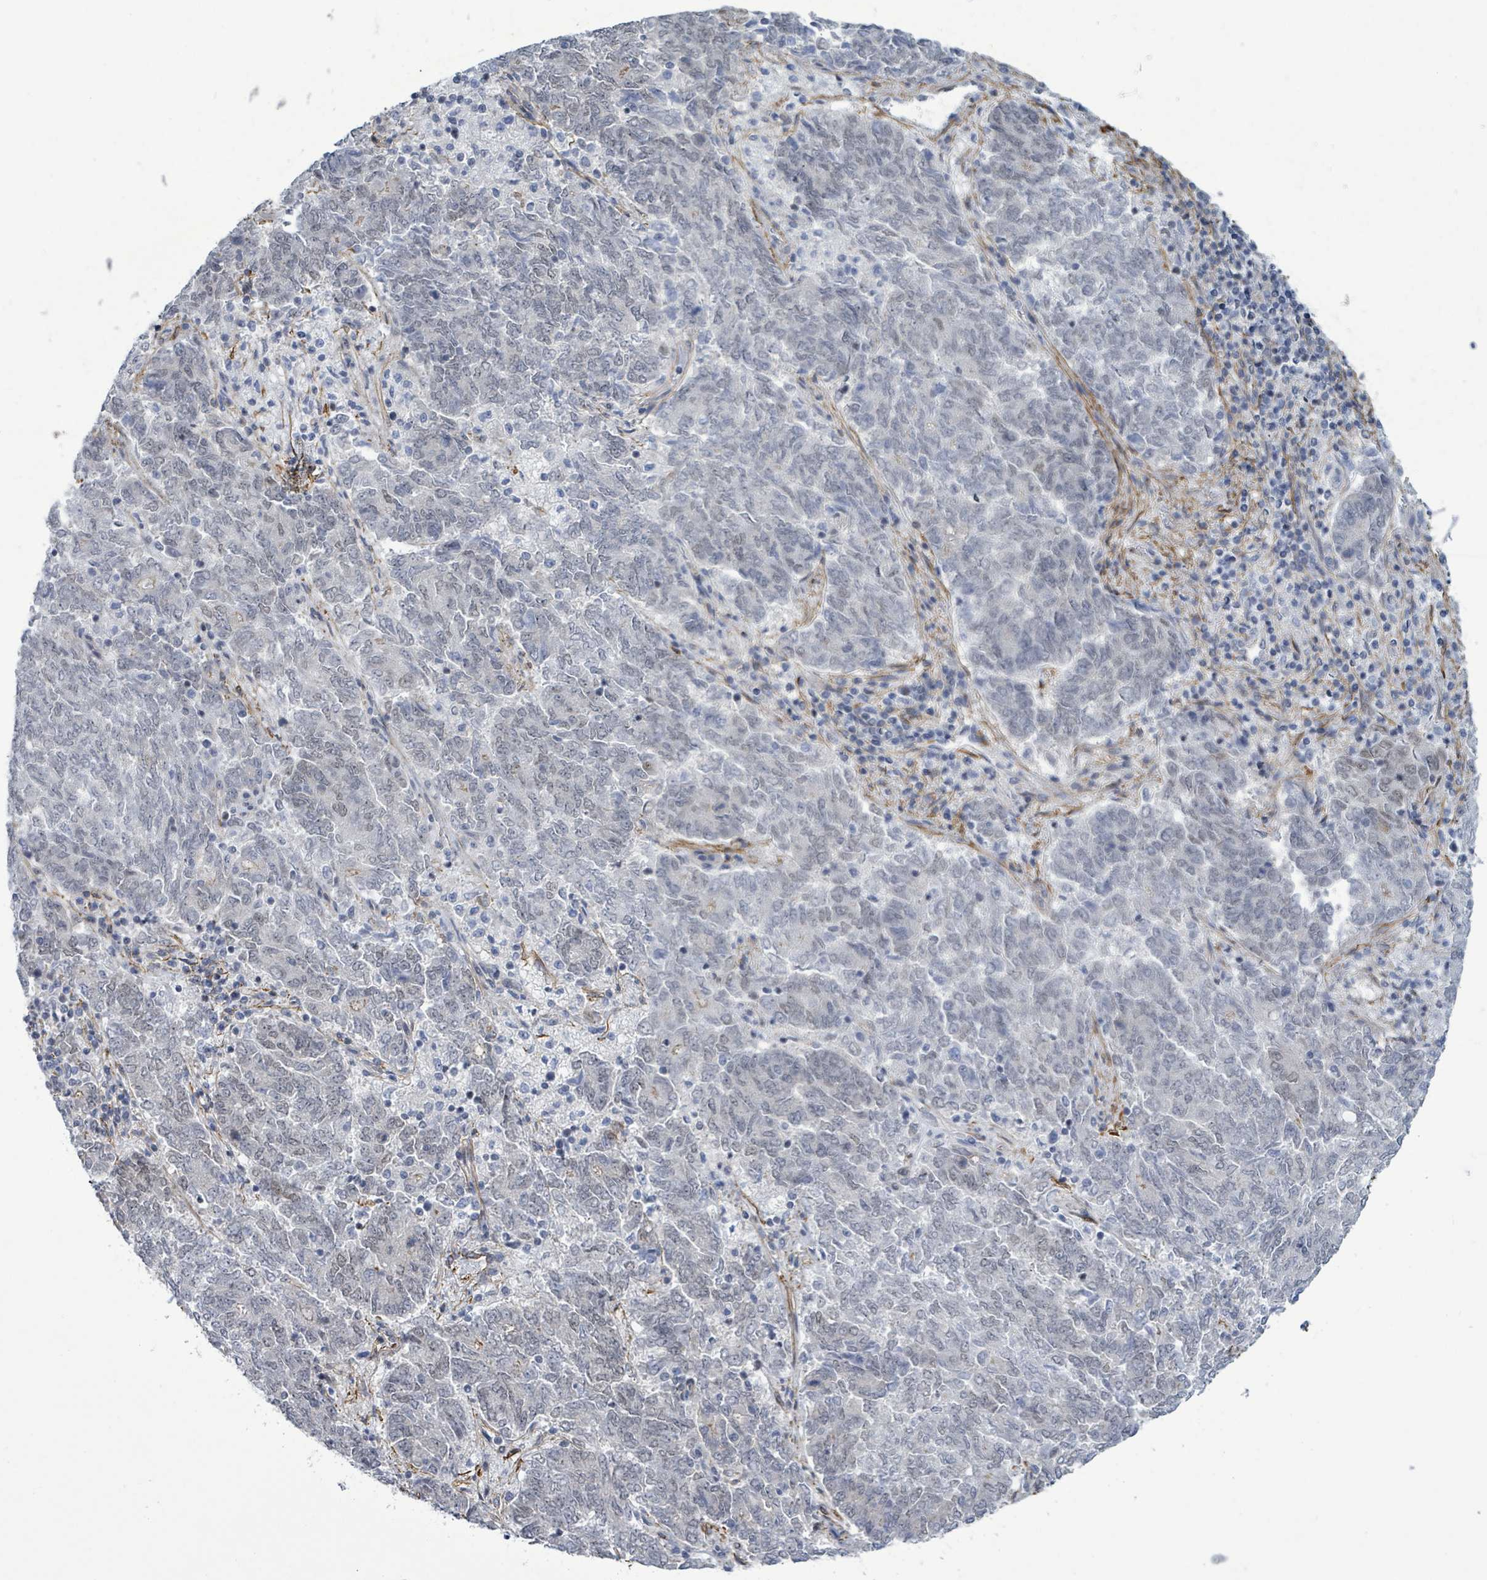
{"staining": {"intensity": "negative", "quantity": "none", "location": "none"}, "tissue": "endometrial cancer", "cell_type": "Tumor cells", "image_type": "cancer", "snomed": [{"axis": "morphology", "description": "Adenocarcinoma, NOS"}, {"axis": "topography", "description": "Endometrium"}], "caption": "Image shows no protein positivity in tumor cells of adenocarcinoma (endometrial) tissue.", "gene": "DMRTC1B", "patient": {"sex": "female", "age": 80}}